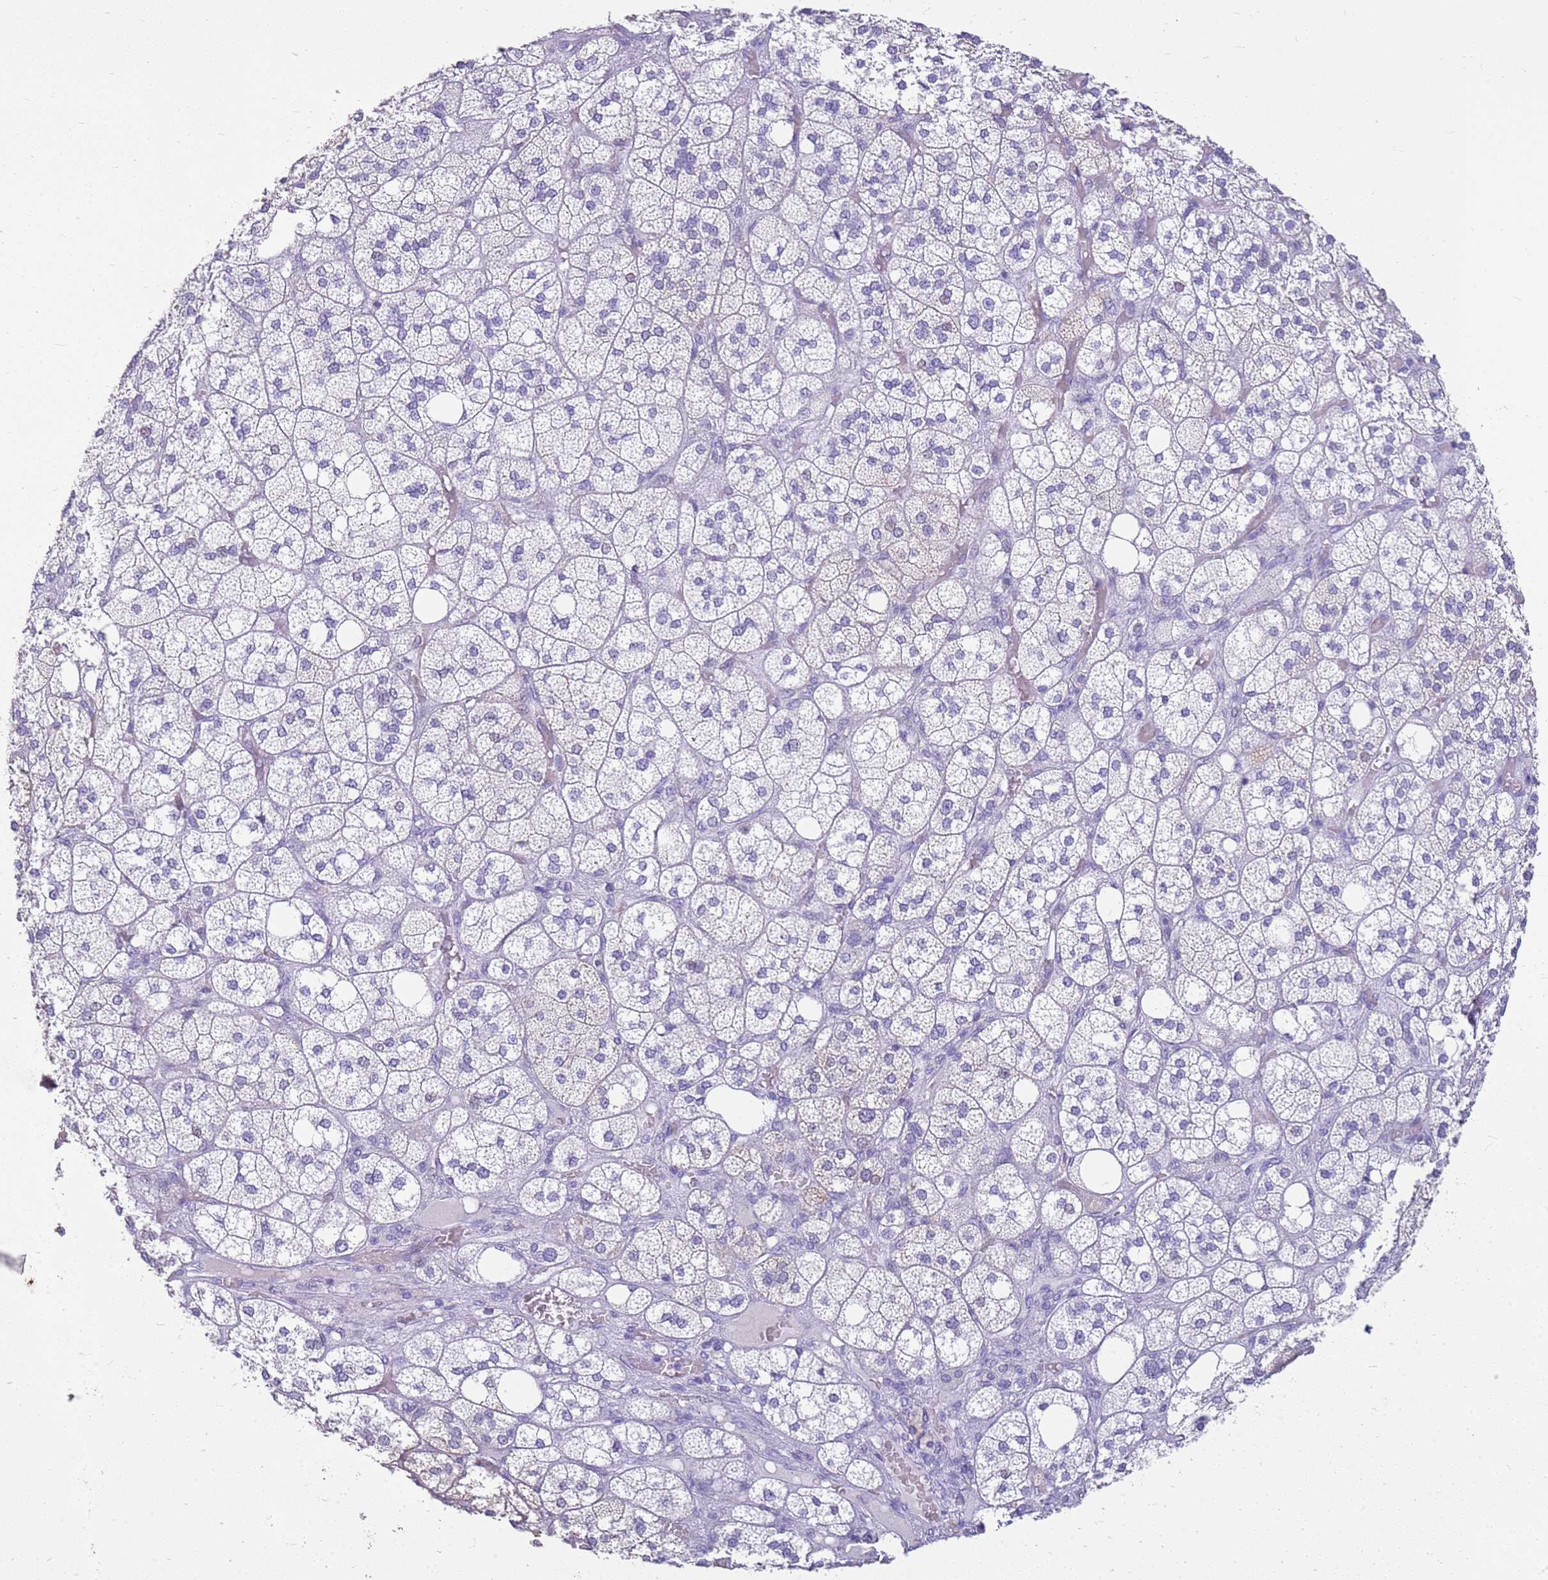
{"staining": {"intensity": "negative", "quantity": "none", "location": "none"}, "tissue": "adrenal gland", "cell_type": "Glandular cells", "image_type": "normal", "snomed": [{"axis": "morphology", "description": "Normal tissue, NOS"}, {"axis": "topography", "description": "Adrenal gland"}], "caption": "Adrenal gland stained for a protein using immunohistochemistry (IHC) displays no staining glandular cells.", "gene": "FABP2", "patient": {"sex": "male", "age": 61}}